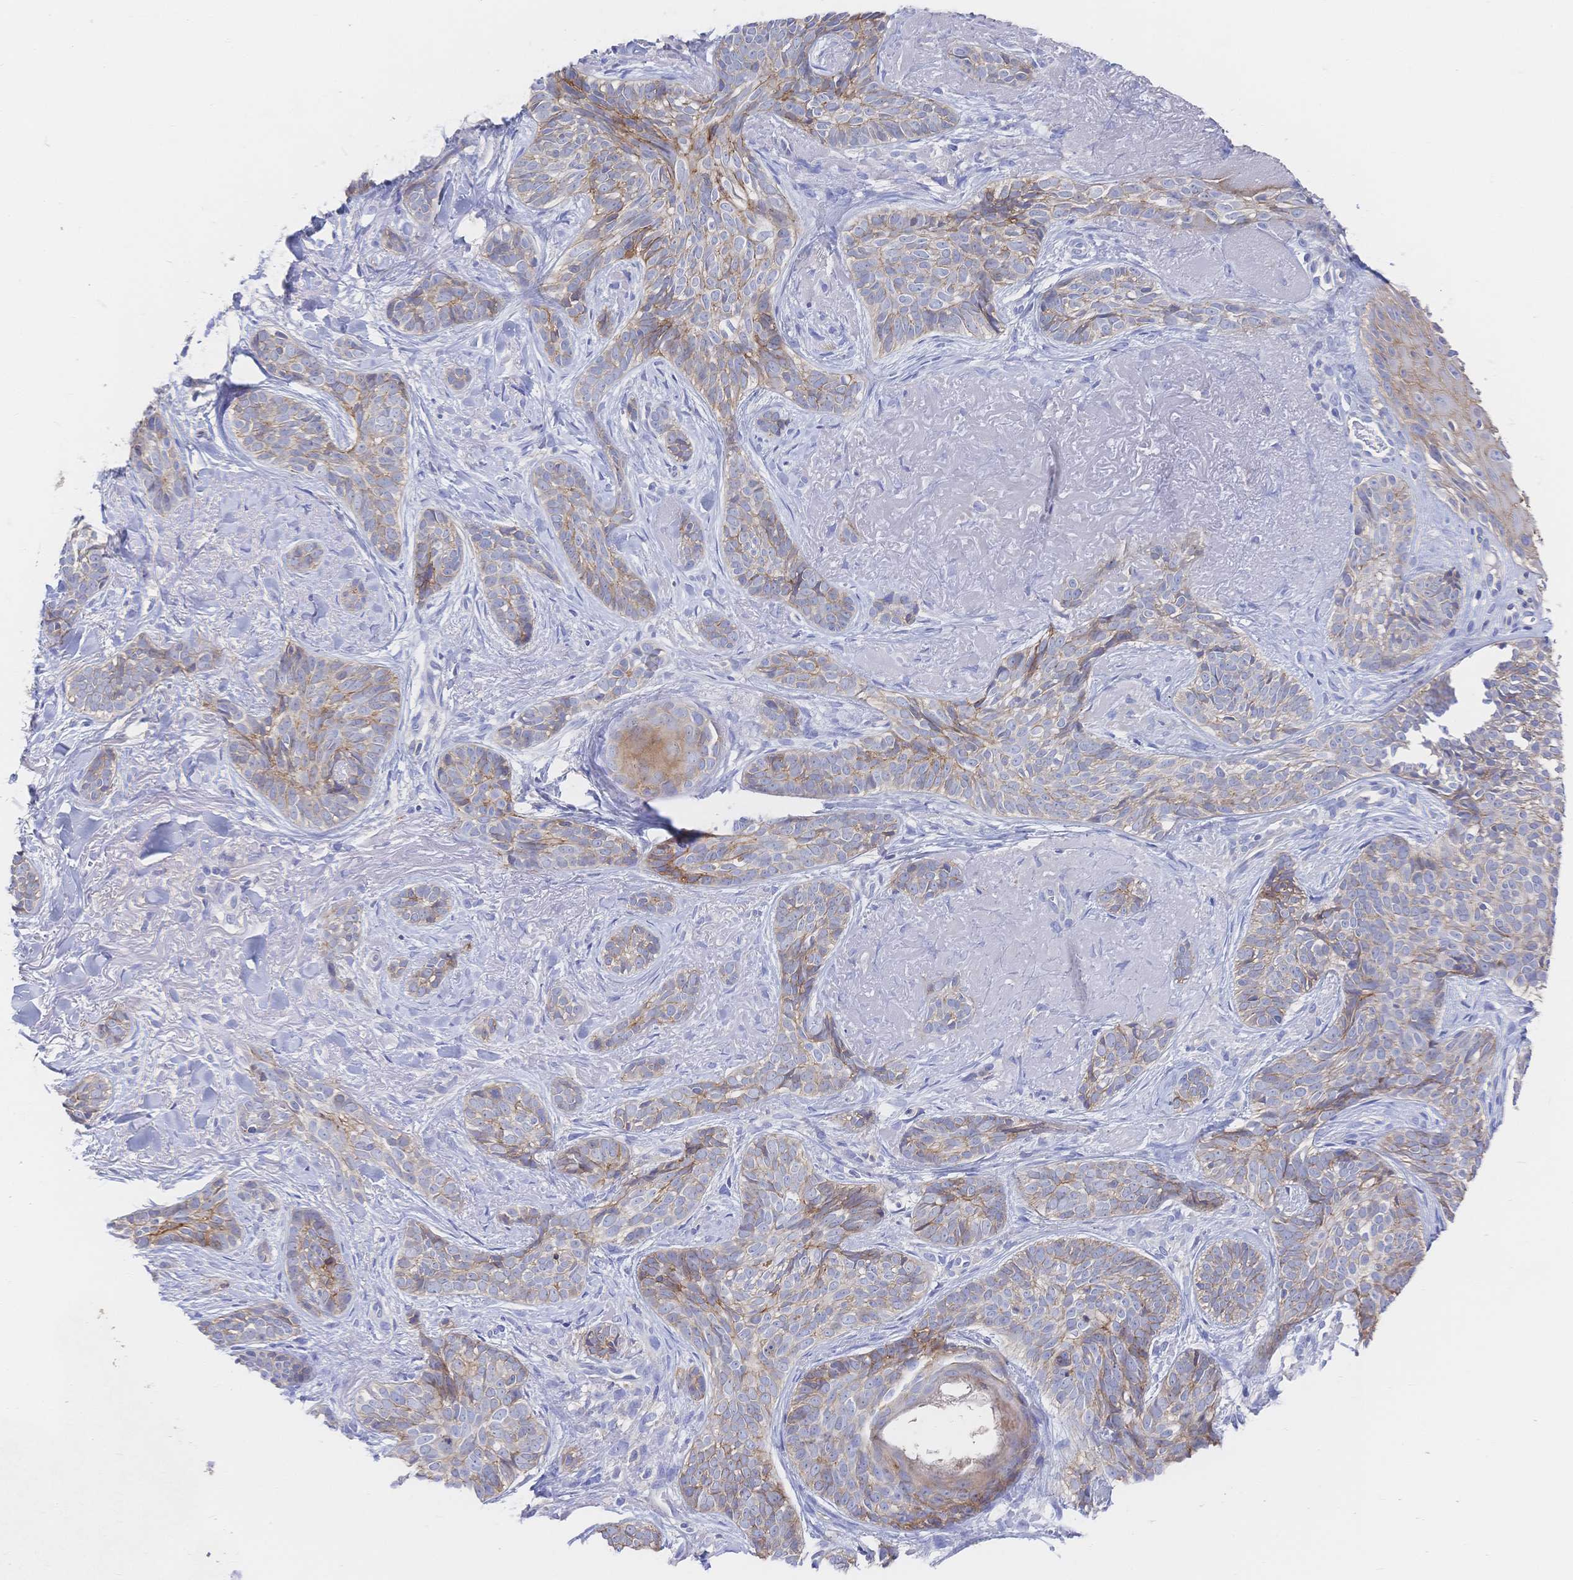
{"staining": {"intensity": "weak", "quantity": "25%-75%", "location": "cytoplasmic/membranous"}, "tissue": "skin cancer", "cell_type": "Tumor cells", "image_type": "cancer", "snomed": [{"axis": "morphology", "description": "Basal cell carcinoma"}, {"axis": "morphology", "description": "BCC, high aggressive"}, {"axis": "topography", "description": "Skin"}], "caption": "High-magnification brightfield microscopy of basal cell carcinoma (skin) stained with DAB (3,3'-diaminobenzidine) (brown) and counterstained with hematoxylin (blue). tumor cells exhibit weak cytoplasmic/membranous positivity is seen in approximately25%-75% of cells.", "gene": "F11R", "patient": {"sex": "female", "age": 79}}